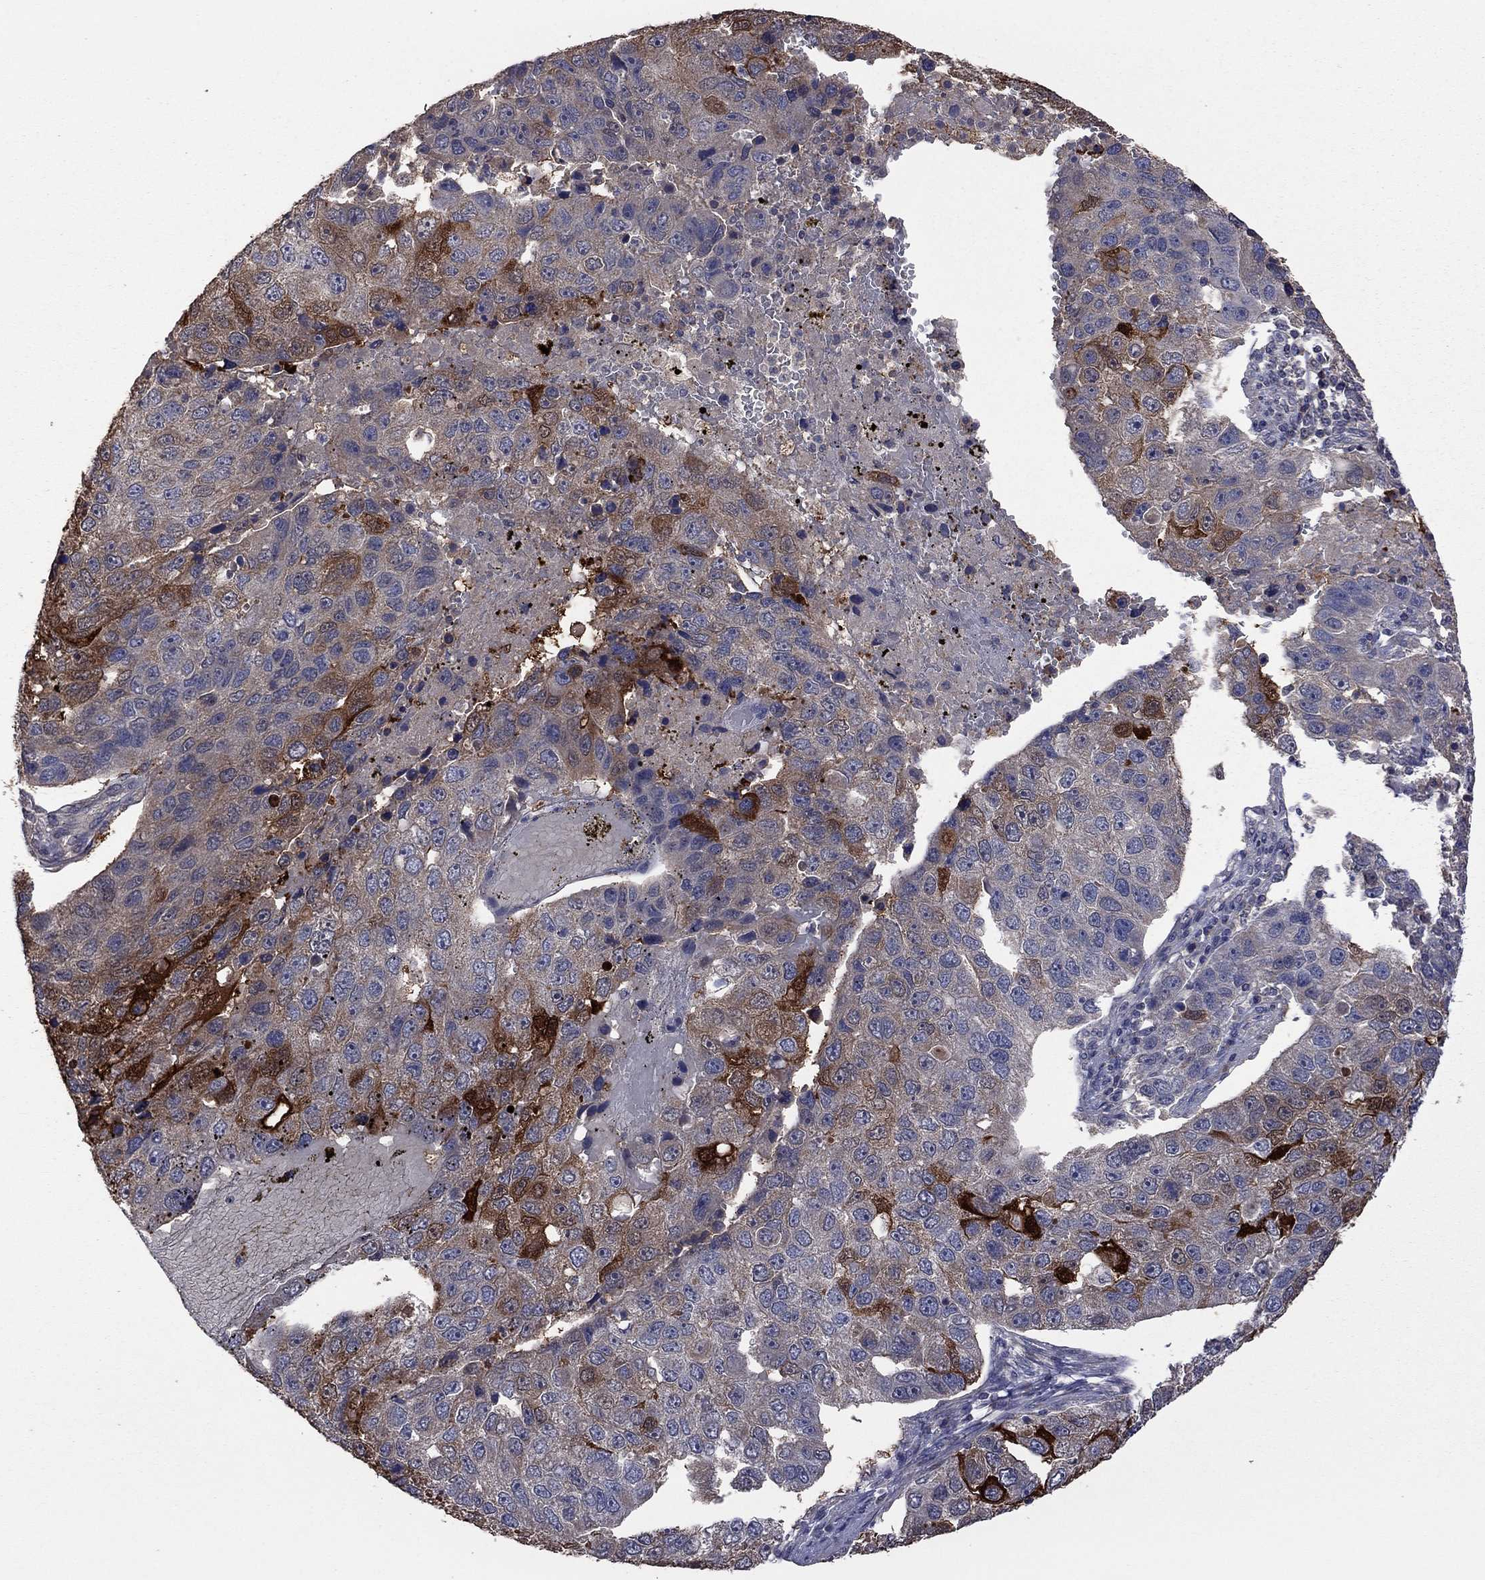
{"staining": {"intensity": "strong", "quantity": "<25%", "location": "cytoplasmic/membranous"}, "tissue": "pancreatic cancer", "cell_type": "Tumor cells", "image_type": "cancer", "snomed": [{"axis": "morphology", "description": "Adenocarcinoma, NOS"}, {"axis": "topography", "description": "Pancreas"}], "caption": "A brown stain highlights strong cytoplasmic/membranous expression of a protein in pancreatic adenocarcinoma tumor cells.", "gene": "TSNARE1", "patient": {"sex": "female", "age": 61}}